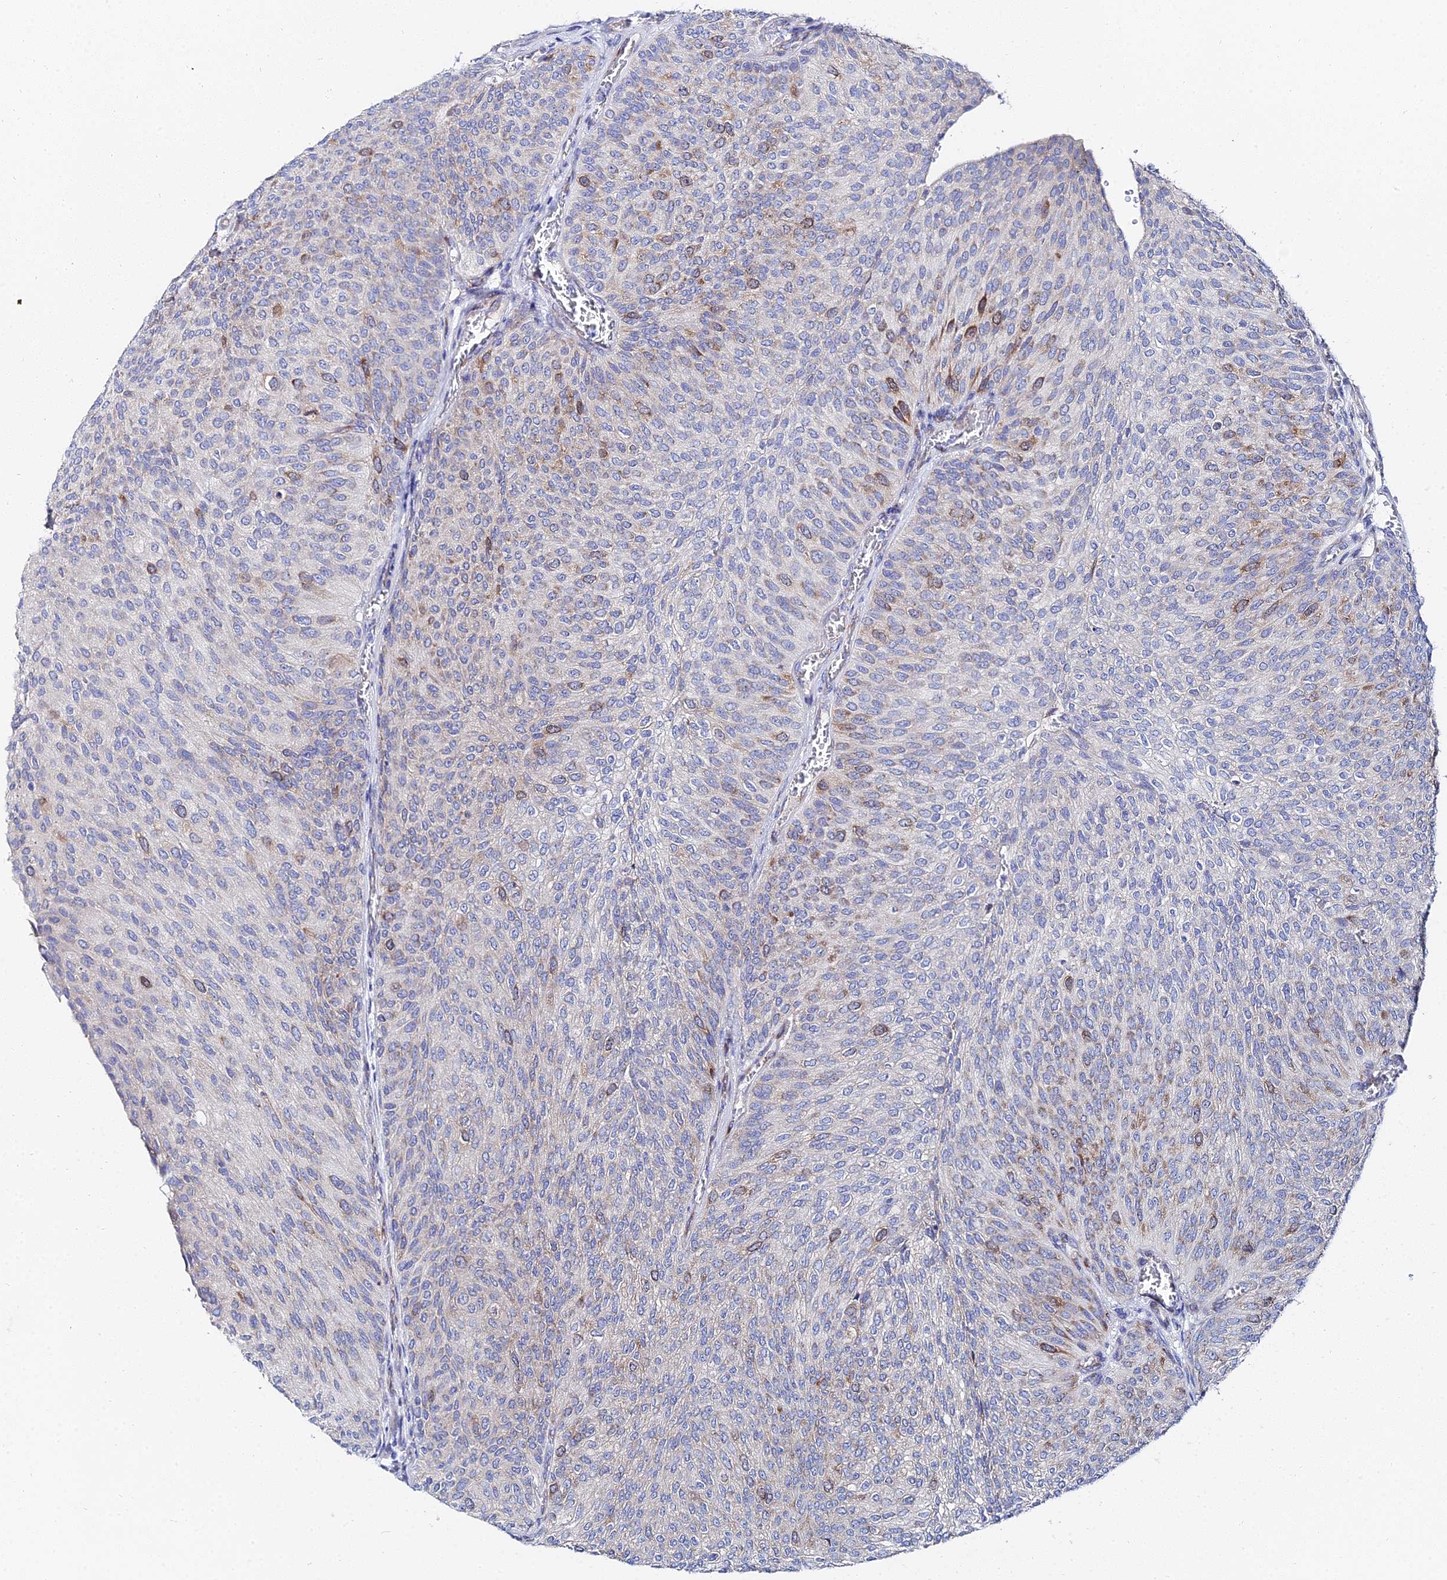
{"staining": {"intensity": "moderate", "quantity": "<25%", "location": "cytoplasmic/membranous"}, "tissue": "urothelial cancer", "cell_type": "Tumor cells", "image_type": "cancer", "snomed": [{"axis": "morphology", "description": "Urothelial carcinoma, High grade"}, {"axis": "topography", "description": "Urinary bladder"}], "caption": "DAB immunohistochemical staining of urothelial carcinoma (high-grade) demonstrates moderate cytoplasmic/membranous protein positivity in approximately <25% of tumor cells.", "gene": "PTTG1", "patient": {"sex": "female", "age": 79}}